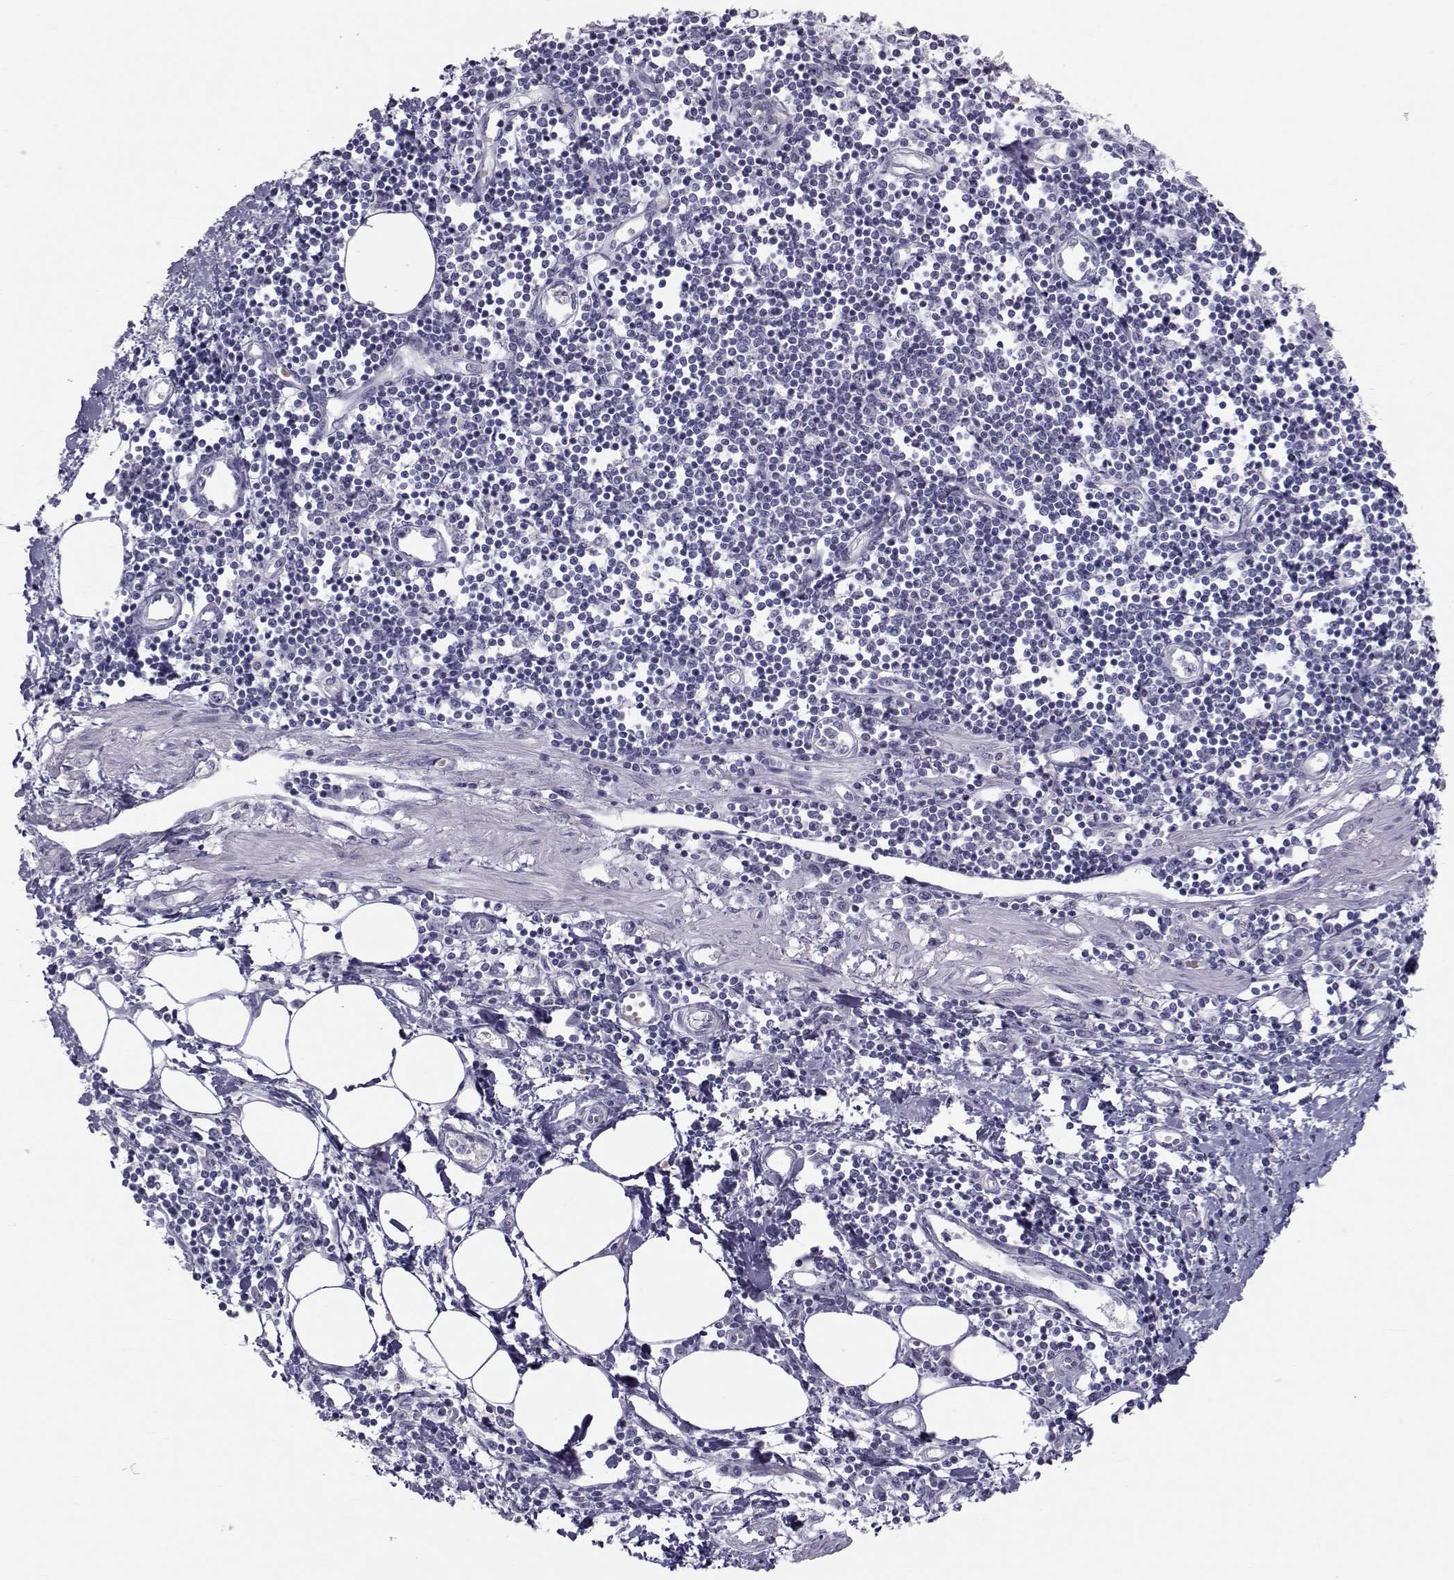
{"staining": {"intensity": "negative", "quantity": "none", "location": "none"}, "tissue": "pancreatic cancer", "cell_type": "Tumor cells", "image_type": "cancer", "snomed": [{"axis": "morphology", "description": "Adenocarcinoma, NOS"}, {"axis": "topography", "description": "Pancreas"}], "caption": "An immunohistochemistry histopathology image of adenocarcinoma (pancreatic) is shown. There is no staining in tumor cells of adenocarcinoma (pancreatic).", "gene": "GARIN3", "patient": {"sex": "male", "age": 60}}